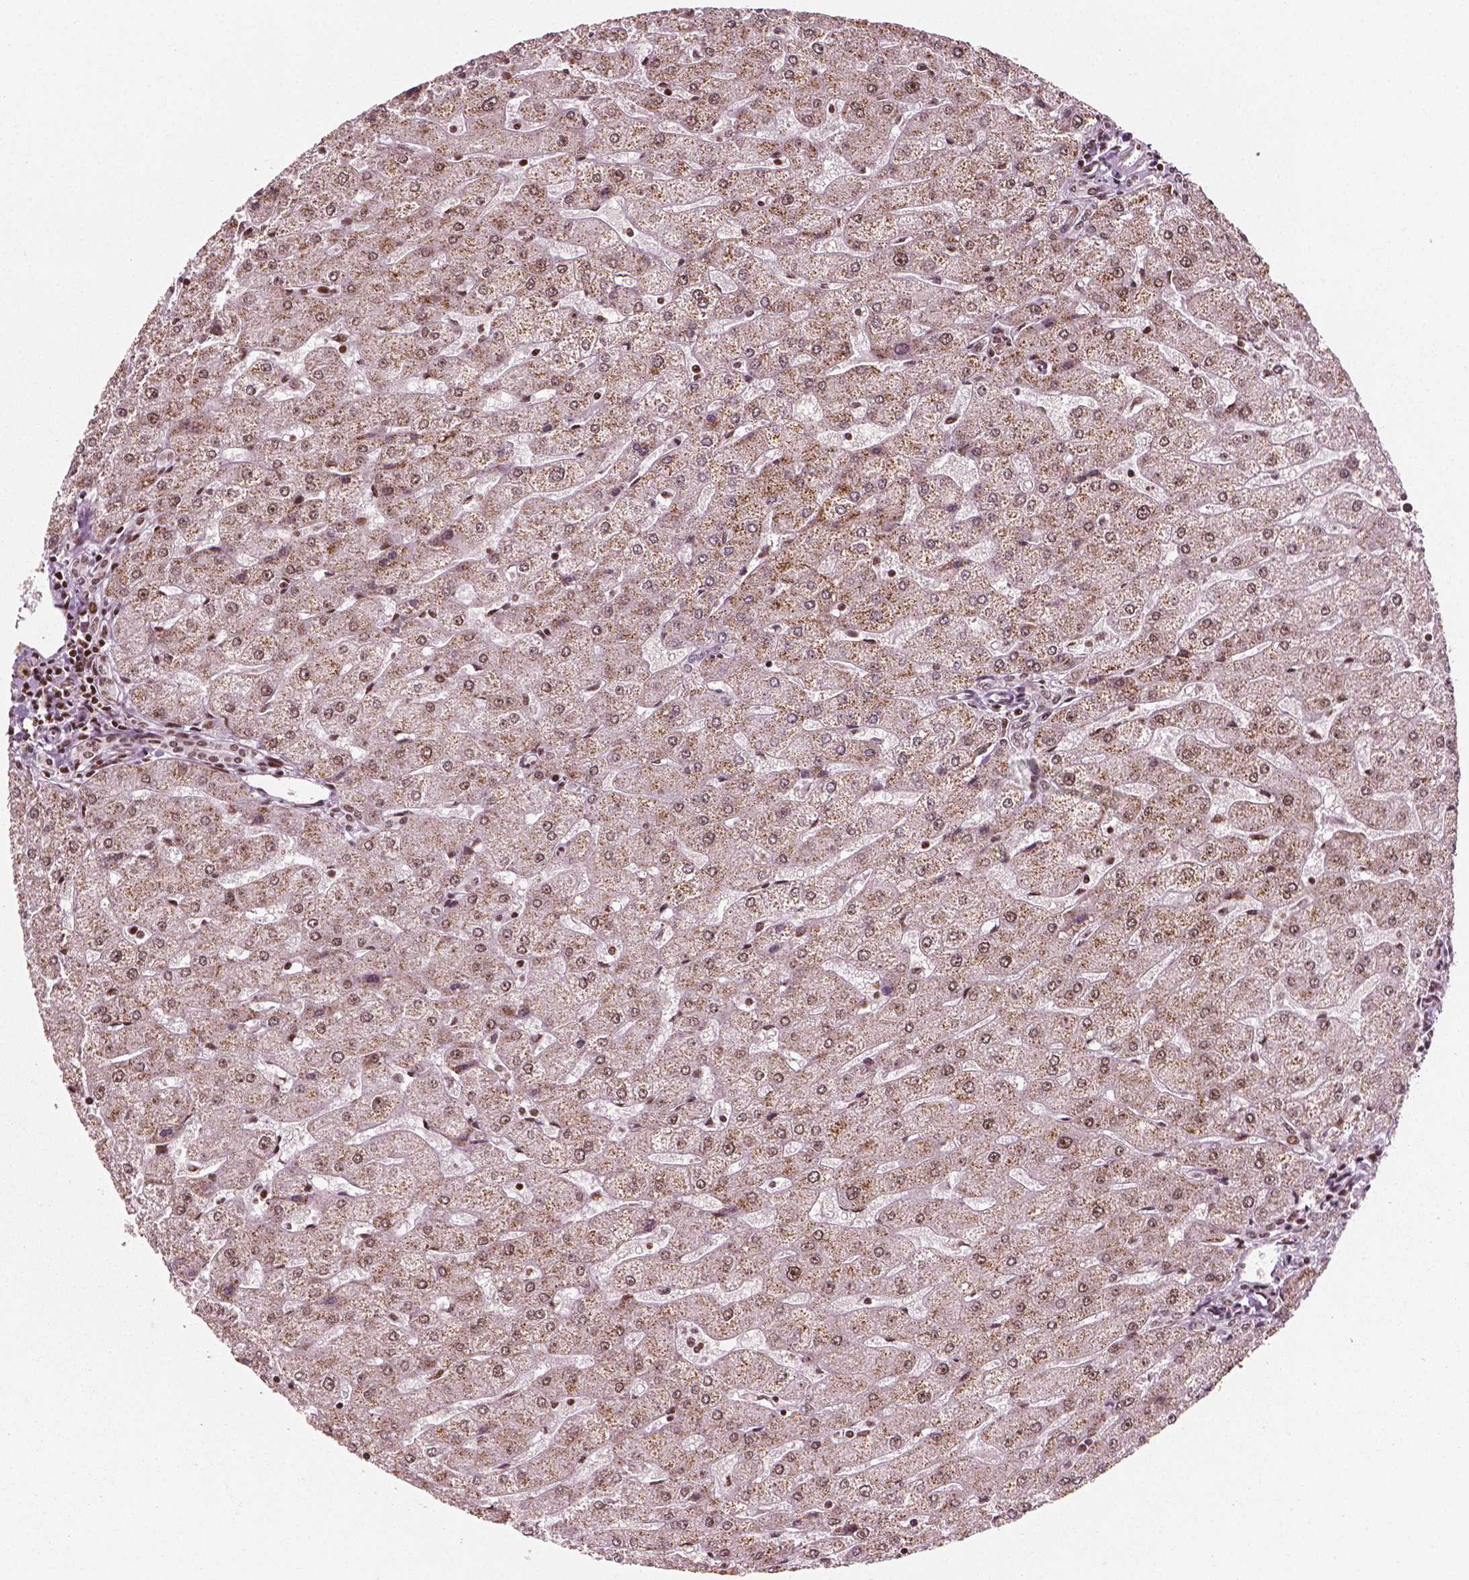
{"staining": {"intensity": "moderate", "quantity": ">75%", "location": "nuclear"}, "tissue": "liver", "cell_type": "Cholangiocytes", "image_type": "normal", "snomed": [{"axis": "morphology", "description": "Normal tissue, NOS"}, {"axis": "topography", "description": "Liver"}], "caption": "A micrograph showing moderate nuclear expression in approximately >75% of cholangiocytes in benign liver, as visualized by brown immunohistochemical staining.", "gene": "CTCF", "patient": {"sex": "male", "age": 67}}